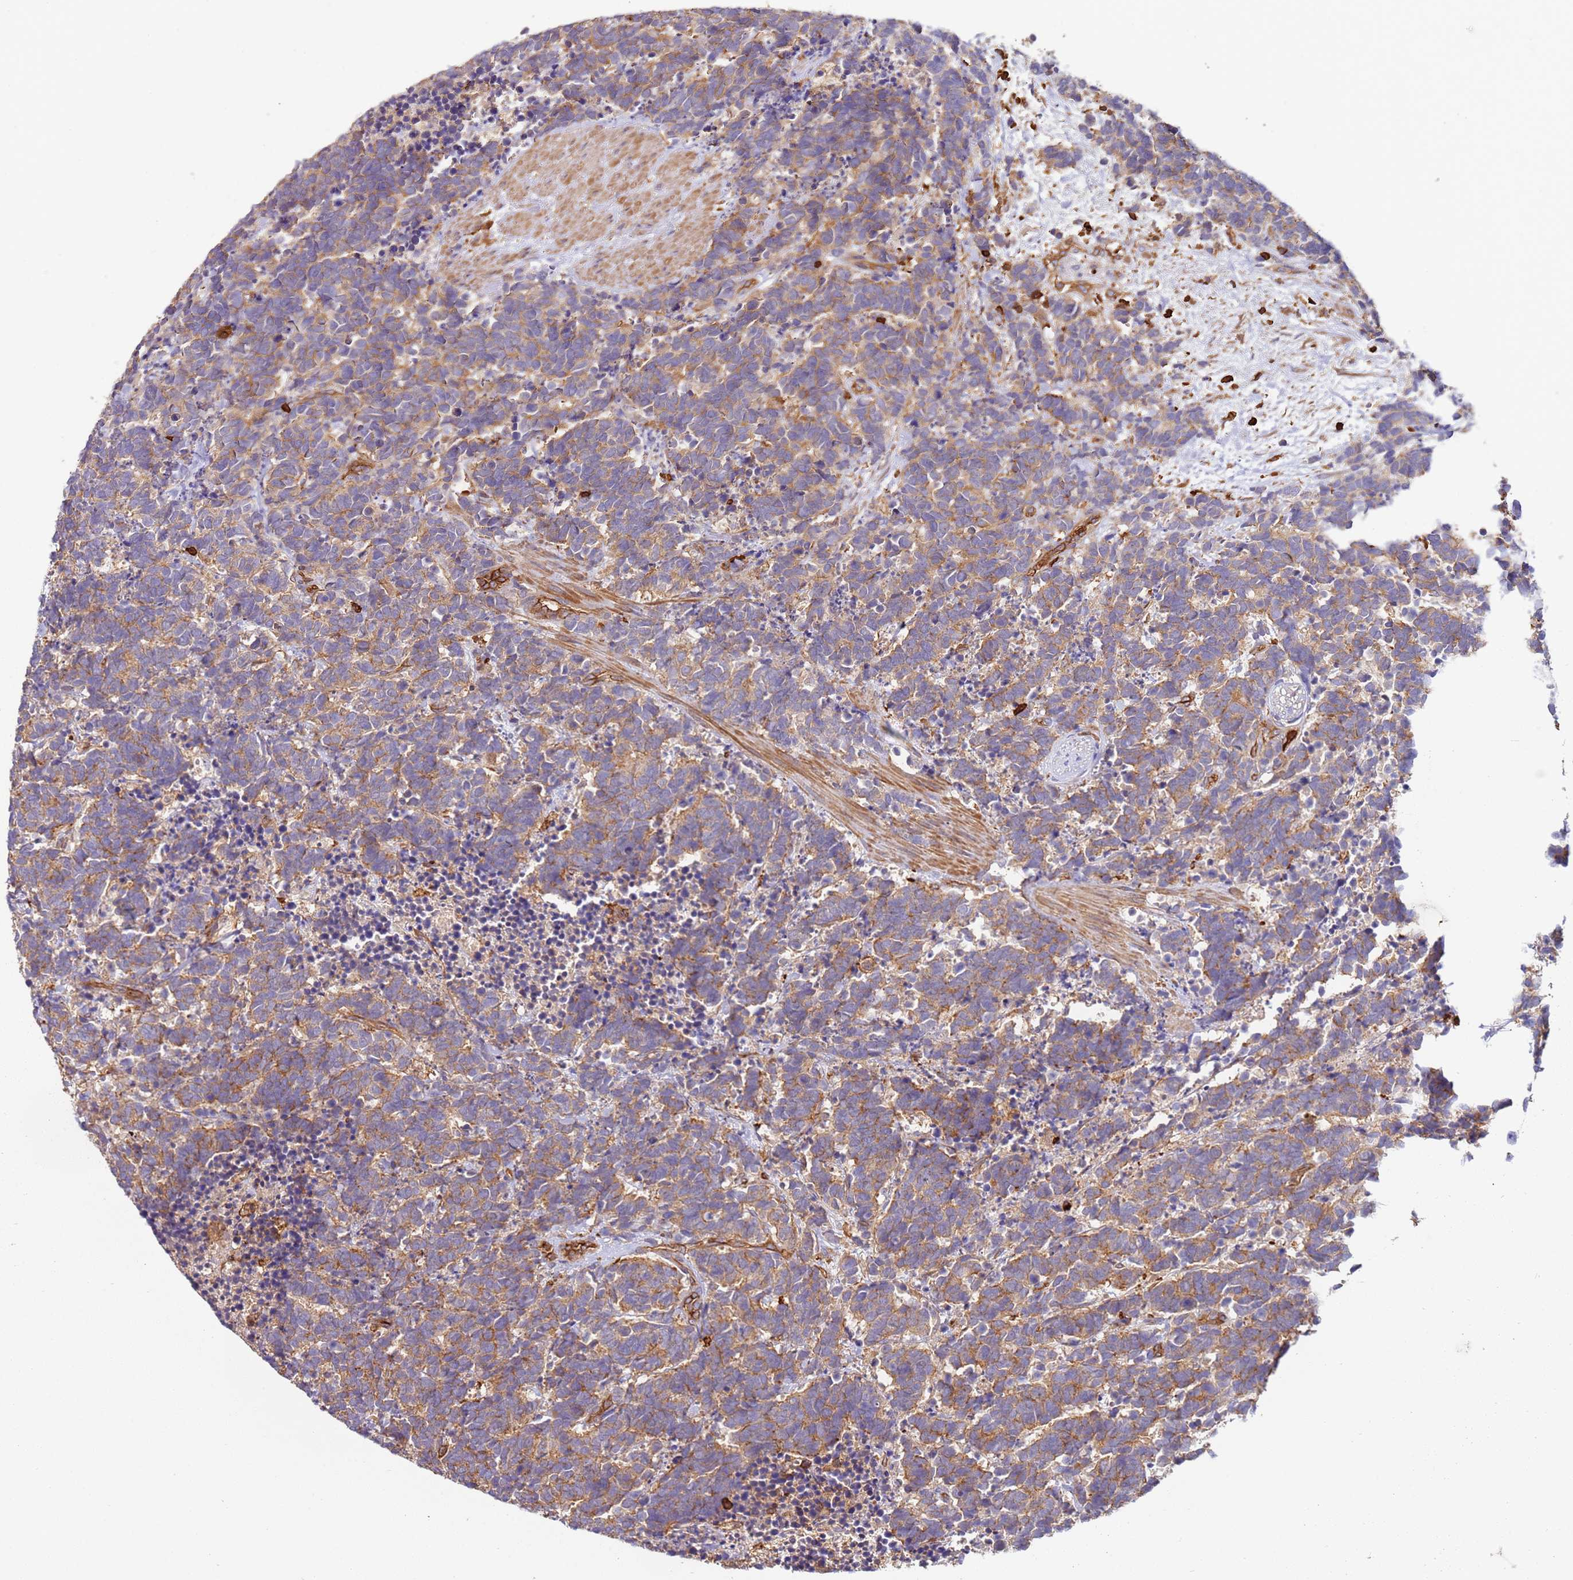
{"staining": {"intensity": "moderate", "quantity": "25%-75%", "location": "cytoplasmic/membranous"}, "tissue": "carcinoid", "cell_type": "Tumor cells", "image_type": "cancer", "snomed": [{"axis": "morphology", "description": "Carcinoma, NOS"}, {"axis": "morphology", "description": "Carcinoid, malignant, NOS"}, {"axis": "topography", "description": "Prostate"}], "caption": "An IHC histopathology image of neoplastic tissue is shown. Protein staining in brown shows moderate cytoplasmic/membranous positivity in carcinoid (malignant) within tumor cells.", "gene": "OR6P1", "patient": {"sex": "male", "age": 57}}